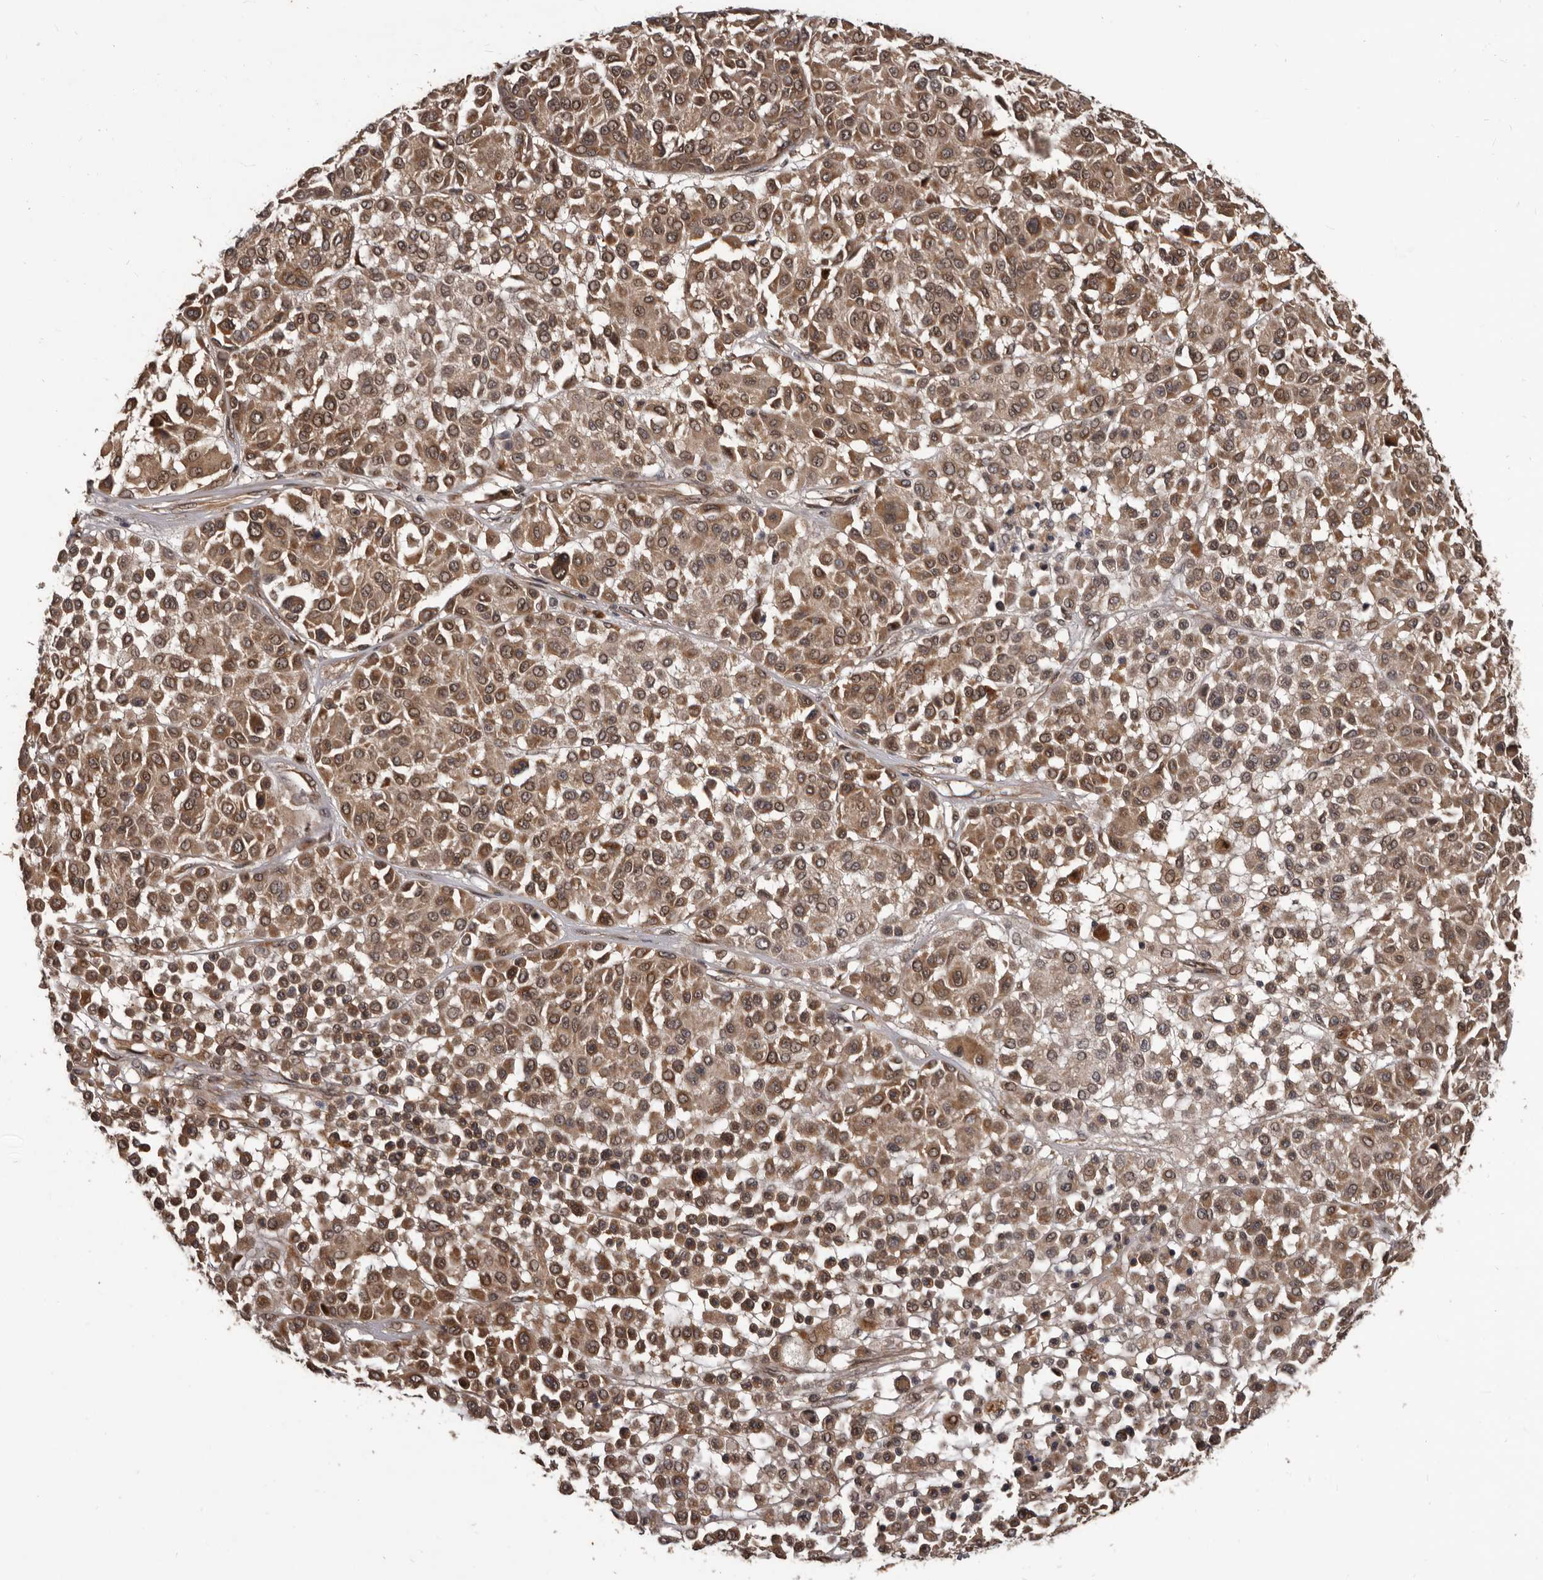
{"staining": {"intensity": "moderate", "quantity": ">75%", "location": "cytoplasmic/membranous,nuclear"}, "tissue": "melanoma", "cell_type": "Tumor cells", "image_type": "cancer", "snomed": [{"axis": "morphology", "description": "Malignant melanoma, Metastatic site"}, {"axis": "topography", "description": "Soft tissue"}], "caption": "This is an image of immunohistochemistry staining of melanoma, which shows moderate positivity in the cytoplasmic/membranous and nuclear of tumor cells.", "gene": "AHR", "patient": {"sex": "male", "age": 41}}